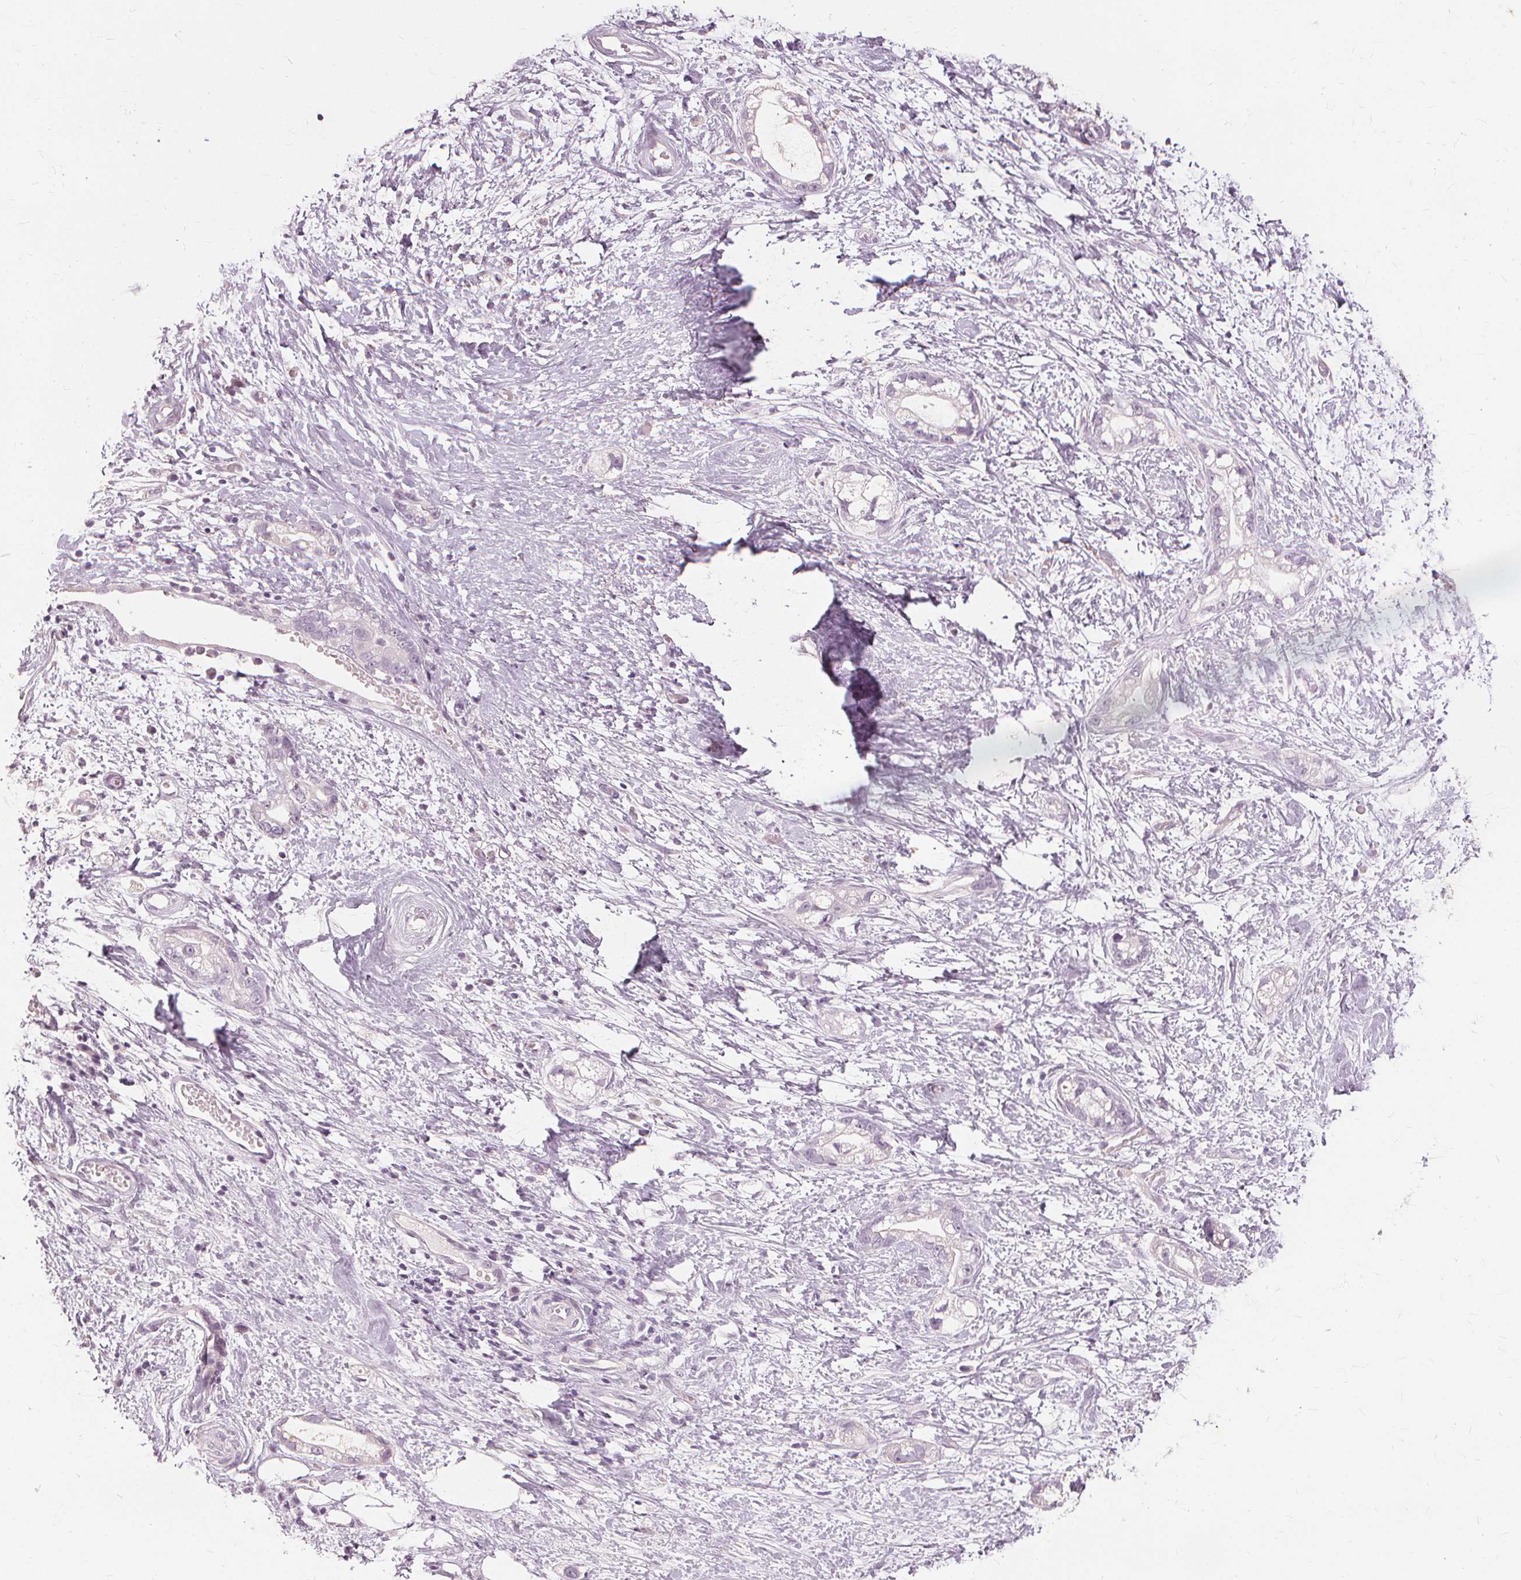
{"staining": {"intensity": "negative", "quantity": "none", "location": "none"}, "tissue": "stomach cancer", "cell_type": "Tumor cells", "image_type": "cancer", "snomed": [{"axis": "morphology", "description": "Adenocarcinoma, NOS"}, {"axis": "topography", "description": "Stomach"}], "caption": "Immunohistochemical staining of adenocarcinoma (stomach) exhibits no significant positivity in tumor cells.", "gene": "SFTPD", "patient": {"sex": "male", "age": 55}}